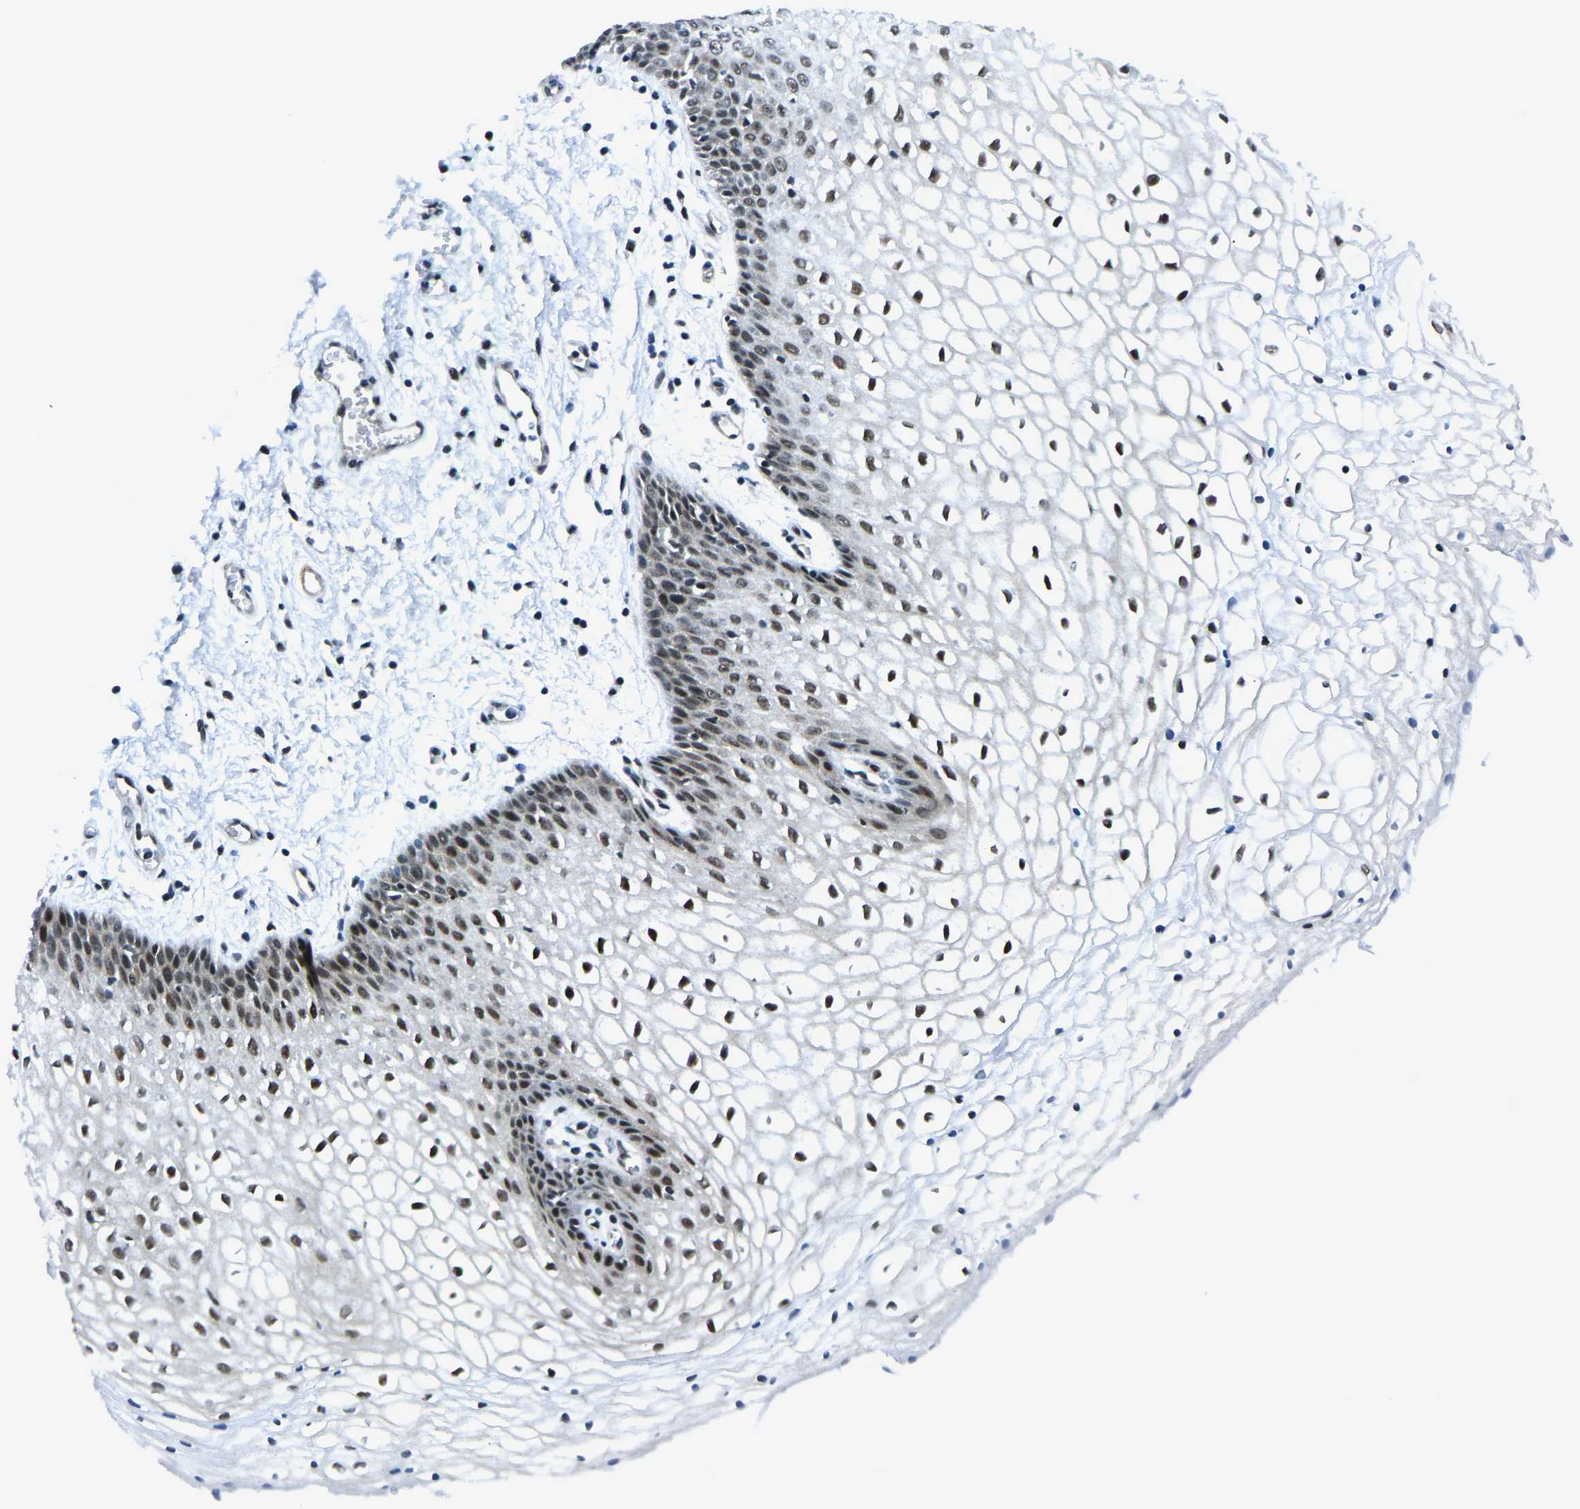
{"staining": {"intensity": "strong", "quantity": ">75%", "location": "nuclear"}, "tissue": "vagina", "cell_type": "Squamous epithelial cells", "image_type": "normal", "snomed": [{"axis": "morphology", "description": "Normal tissue, NOS"}, {"axis": "topography", "description": "Vagina"}], "caption": "Immunohistochemical staining of unremarkable vagina reveals >75% levels of strong nuclear protein positivity in approximately >75% of squamous epithelial cells.", "gene": "PRCC", "patient": {"sex": "female", "age": 34}}